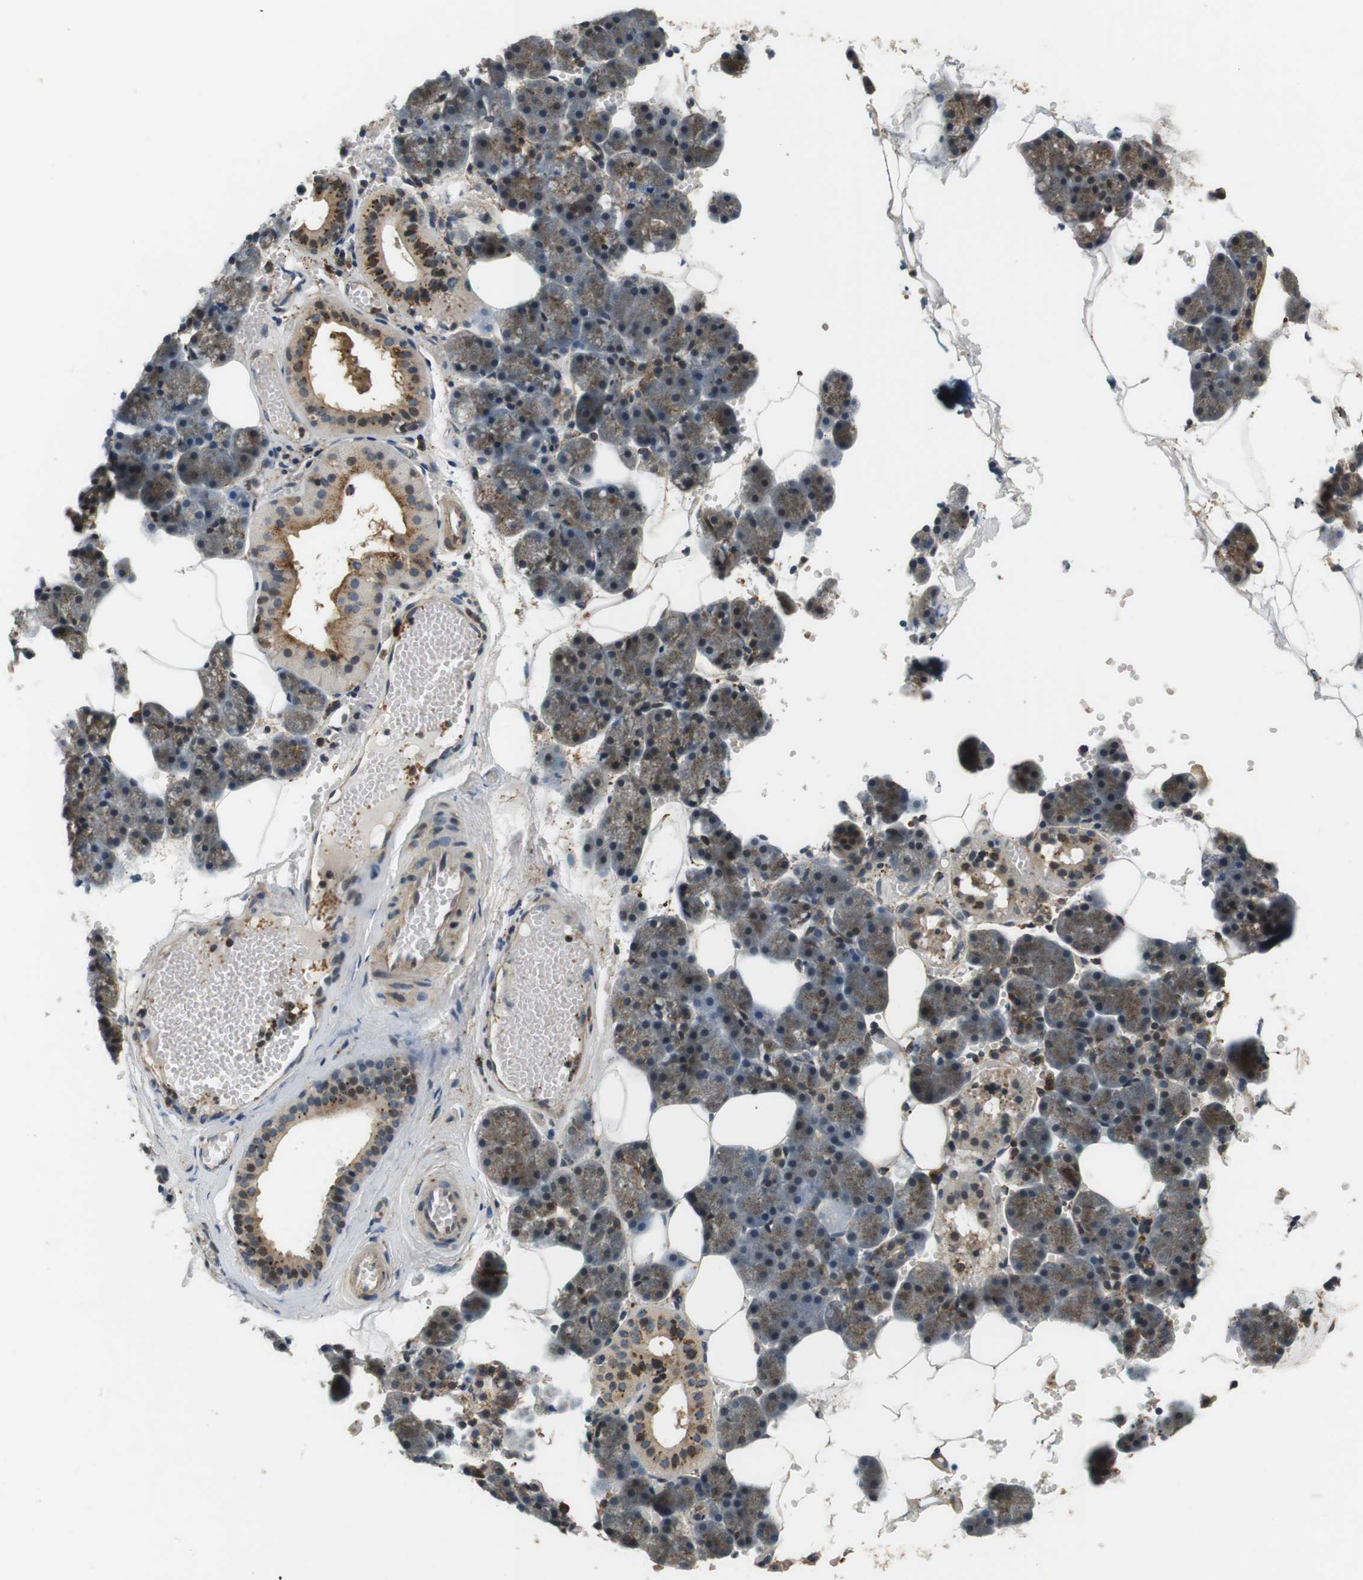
{"staining": {"intensity": "moderate", "quantity": ">75%", "location": "cytoplasmic/membranous"}, "tissue": "salivary gland", "cell_type": "Glandular cells", "image_type": "normal", "snomed": [{"axis": "morphology", "description": "Normal tissue, NOS"}, {"axis": "topography", "description": "Salivary gland"}], "caption": "Salivary gland was stained to show a protein in brown. There is medium levels of moderate cytoplasmic/membranous staining in about >75% of glandular cells.", "gene": "TXNRD1", "patient": {"sex": "male", "age": 62}}